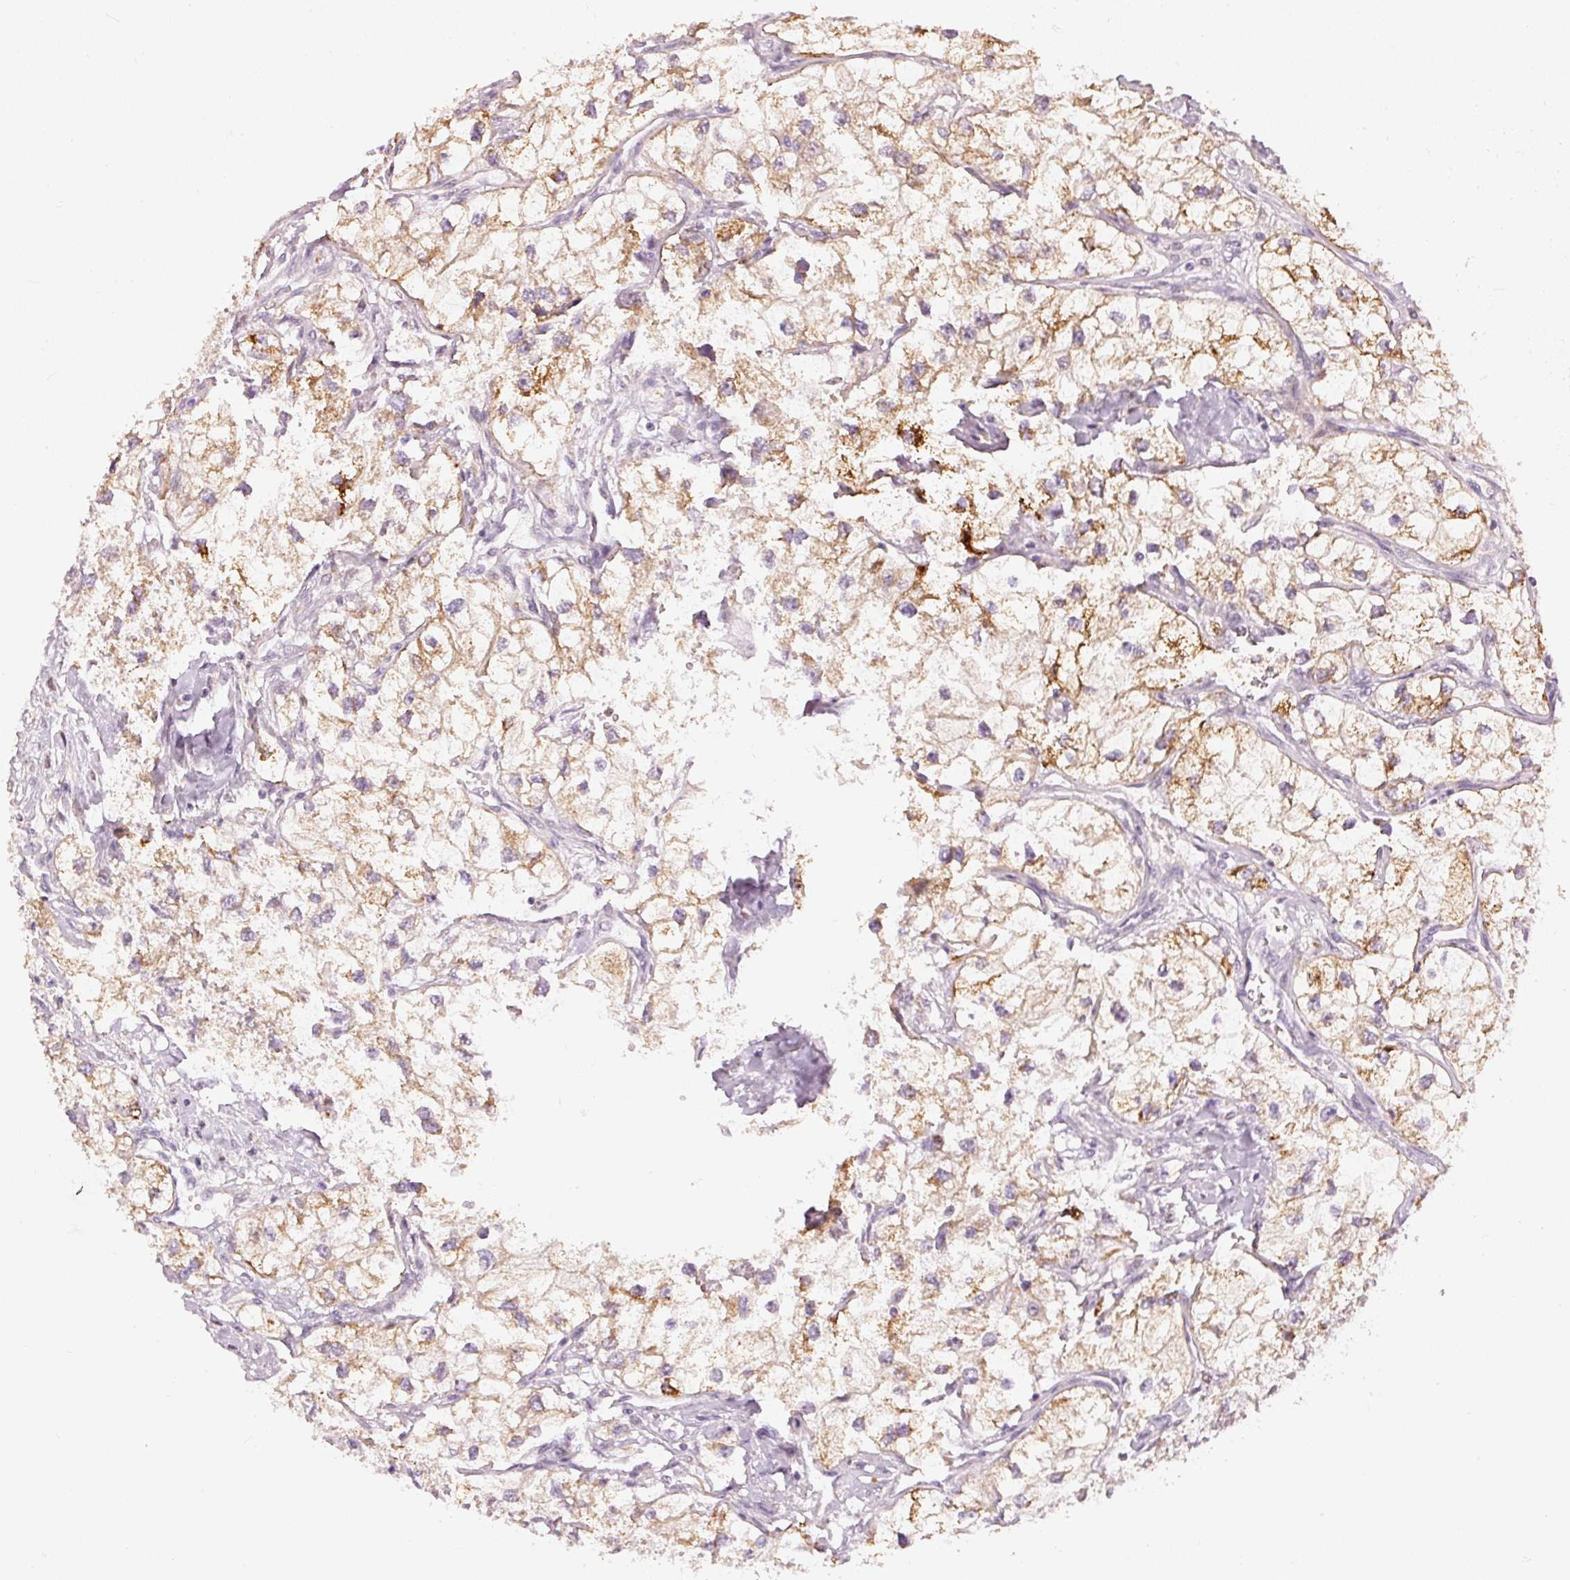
{"staining": {"intensity": "moderate", "quantity": ">75%", "location": "cytoplasmic/membranous"}, "tissue": "renal cancer", "cell_type": "Tumor cells", "image_type": "cancer", "snomed": [{"axis": "morphology", "description": "Adenocarcinoma, NOS"}, {"axis": "topography", "description": "Kidney"}], "caption": "This micrograph demonstrates immunohistochemistry staining of renal adenocarcinoma, with medium moderate cytoplasmic/membranous staining in approximately >75% of tumor cells.", "gene": "MTHFD1L", "patient": {"sex": "male", "age": 59}}